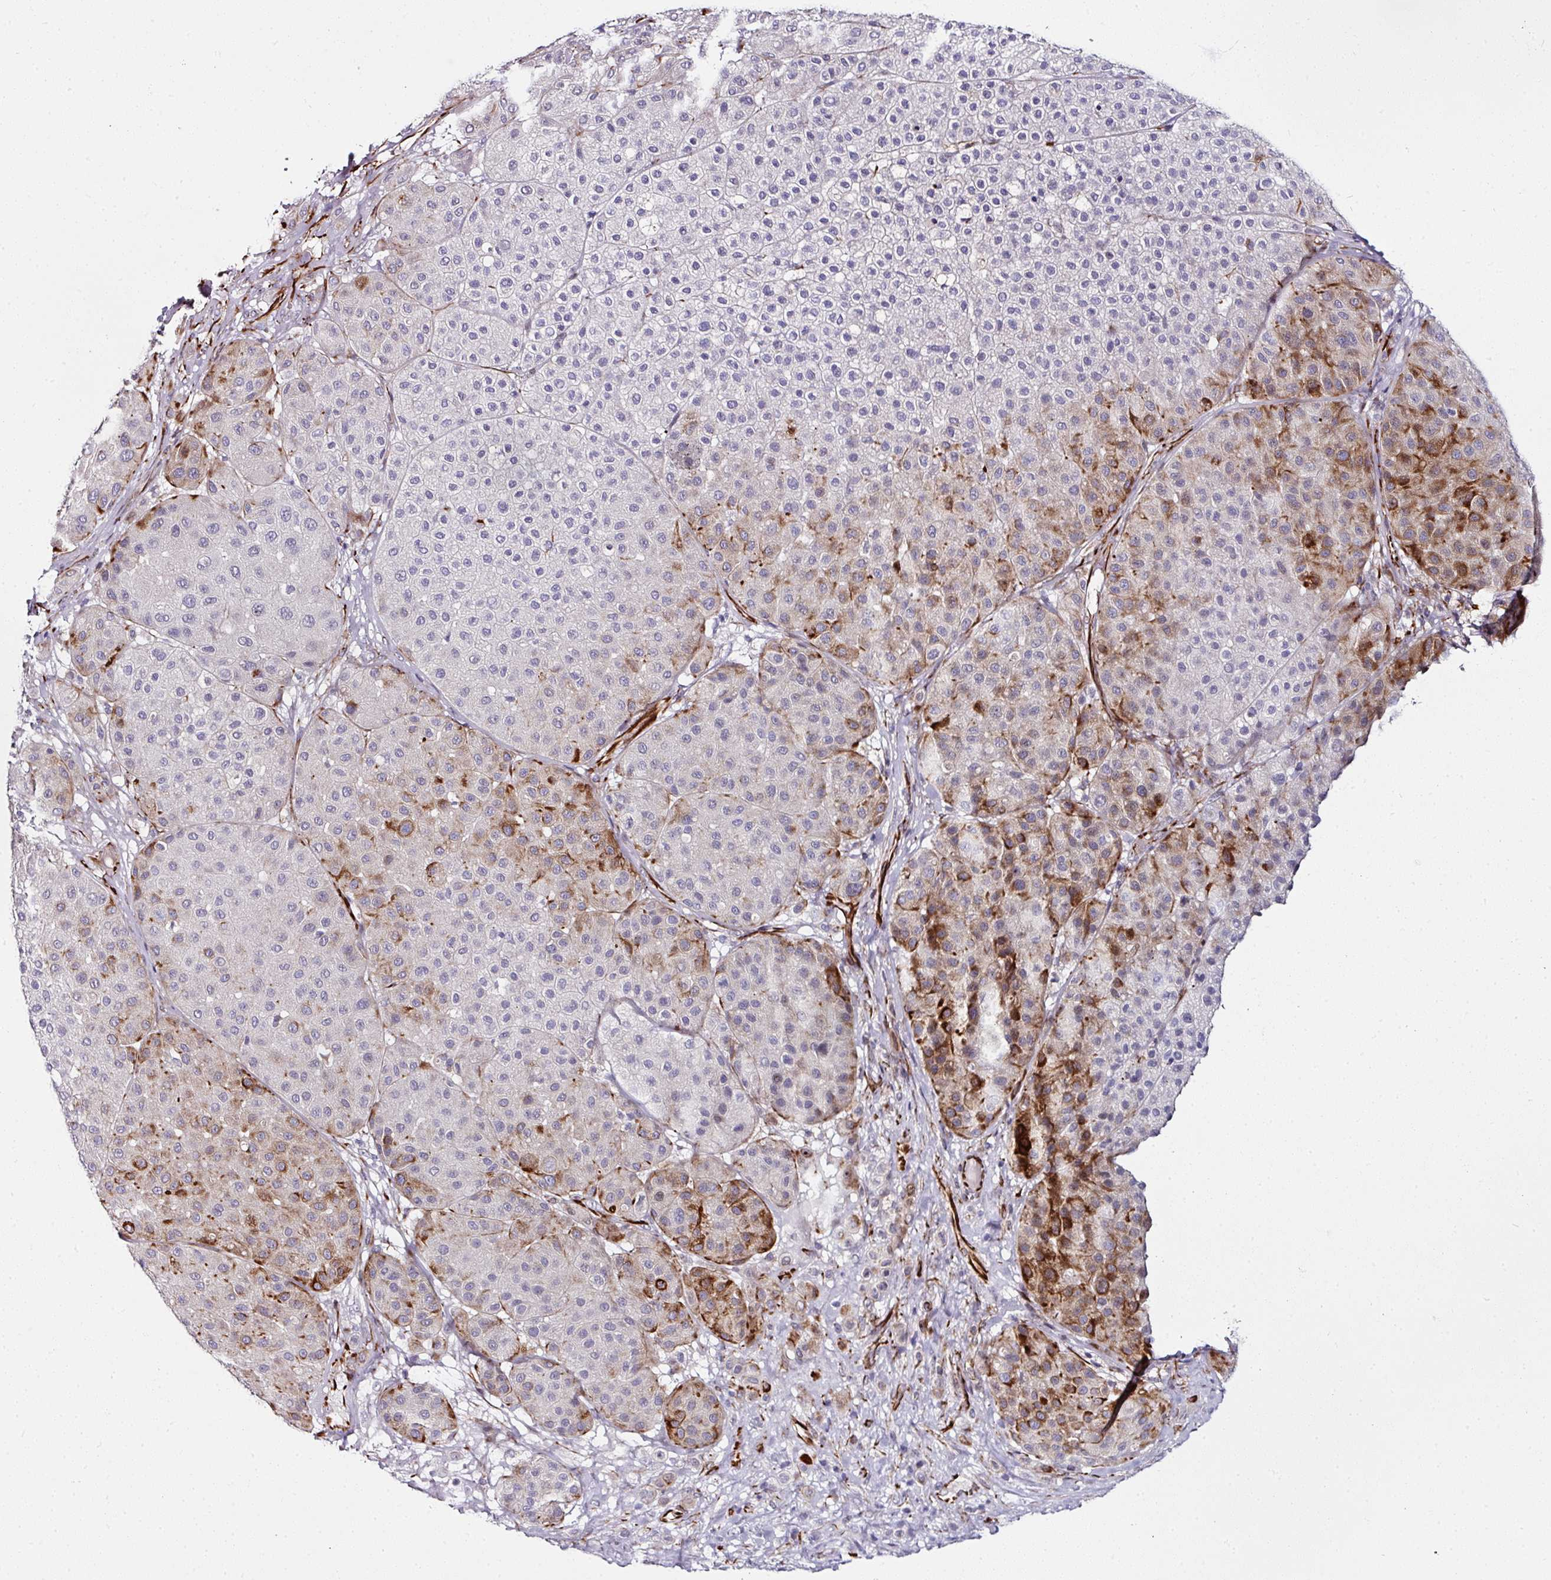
{"staining": {"intensity": "strong", "quantity": "<25%", "location": "cytoplasmic/membranous"}, "tissue": "melanoma", "cell_type": "Tumor cells", "image_type": "cancer", "snomed": [{"axis": "morphology", "description": "Malignant melanoma, Metastatic site"}, {"axis": "topography", "description": "Smooth muscle"}], "caption": "Melanoma stained with a brown dye shows strong cytoplasmic/membranous positive positivity in about <25% of tumor cells.", "gene": "TMPRSS9", "patient": {"sex": "male", "age": 41}}